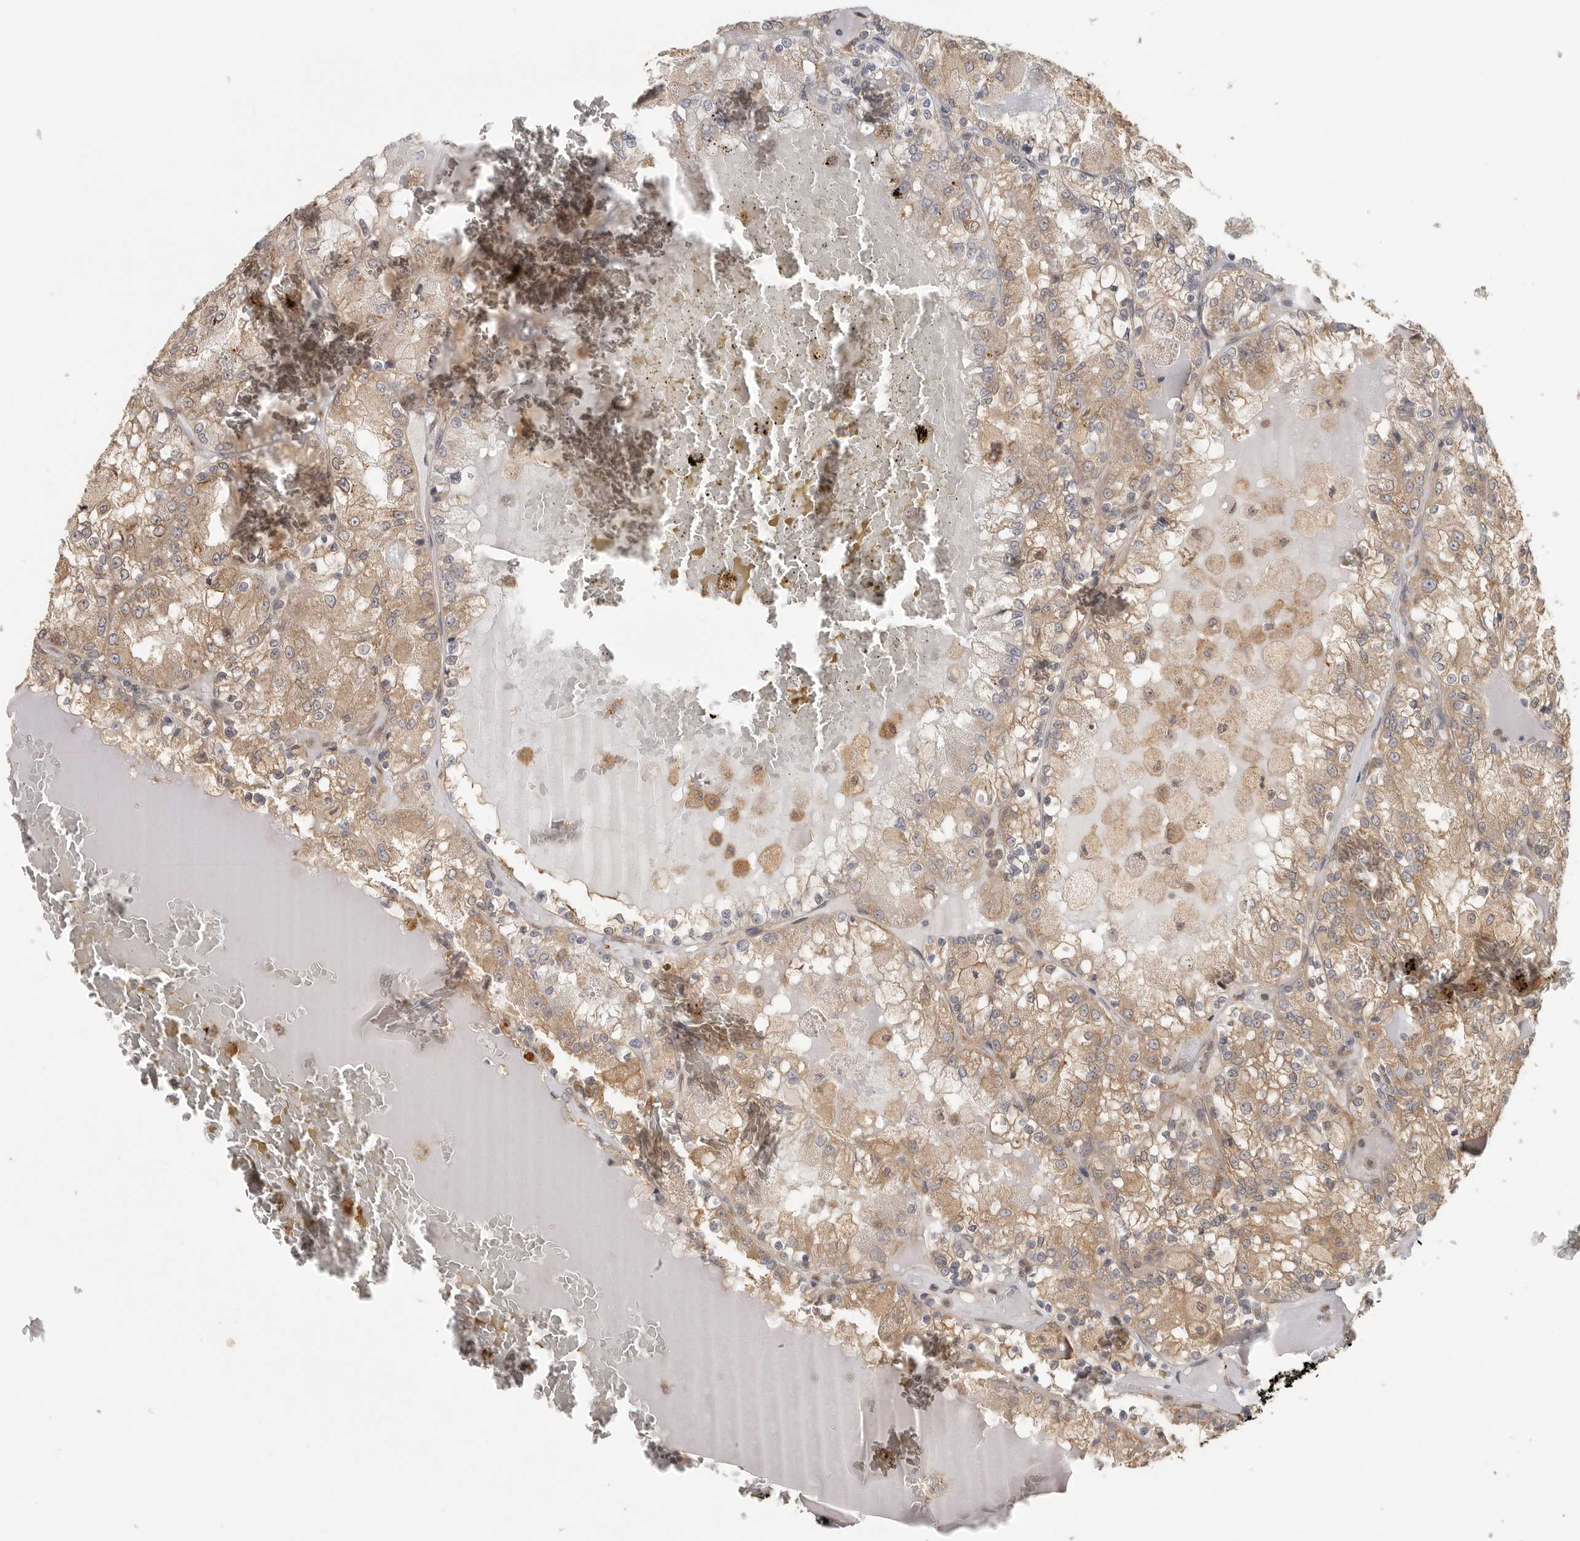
{"staining": {"intensity": "moderate", "quantity": ">75%", "location": "cytoplasmic/membranous"}, "tissue": "renal cancer", "cell_type": "Tumor cells", "image_type": "cancer", "snomed": [{"axis": "morphology", "description": "Adenocarcinoma, NOS"}, {"axis": "topography", "description": "Kidney"}], "caption": "The histopathology image displays staining of renal adenocarcinoma, revealing moderate cytoplasmic/membranous protein positivity (brown color) within tumor cells.", "gene": "CCT8", "patient": {"sex": "female", "age": 56}}